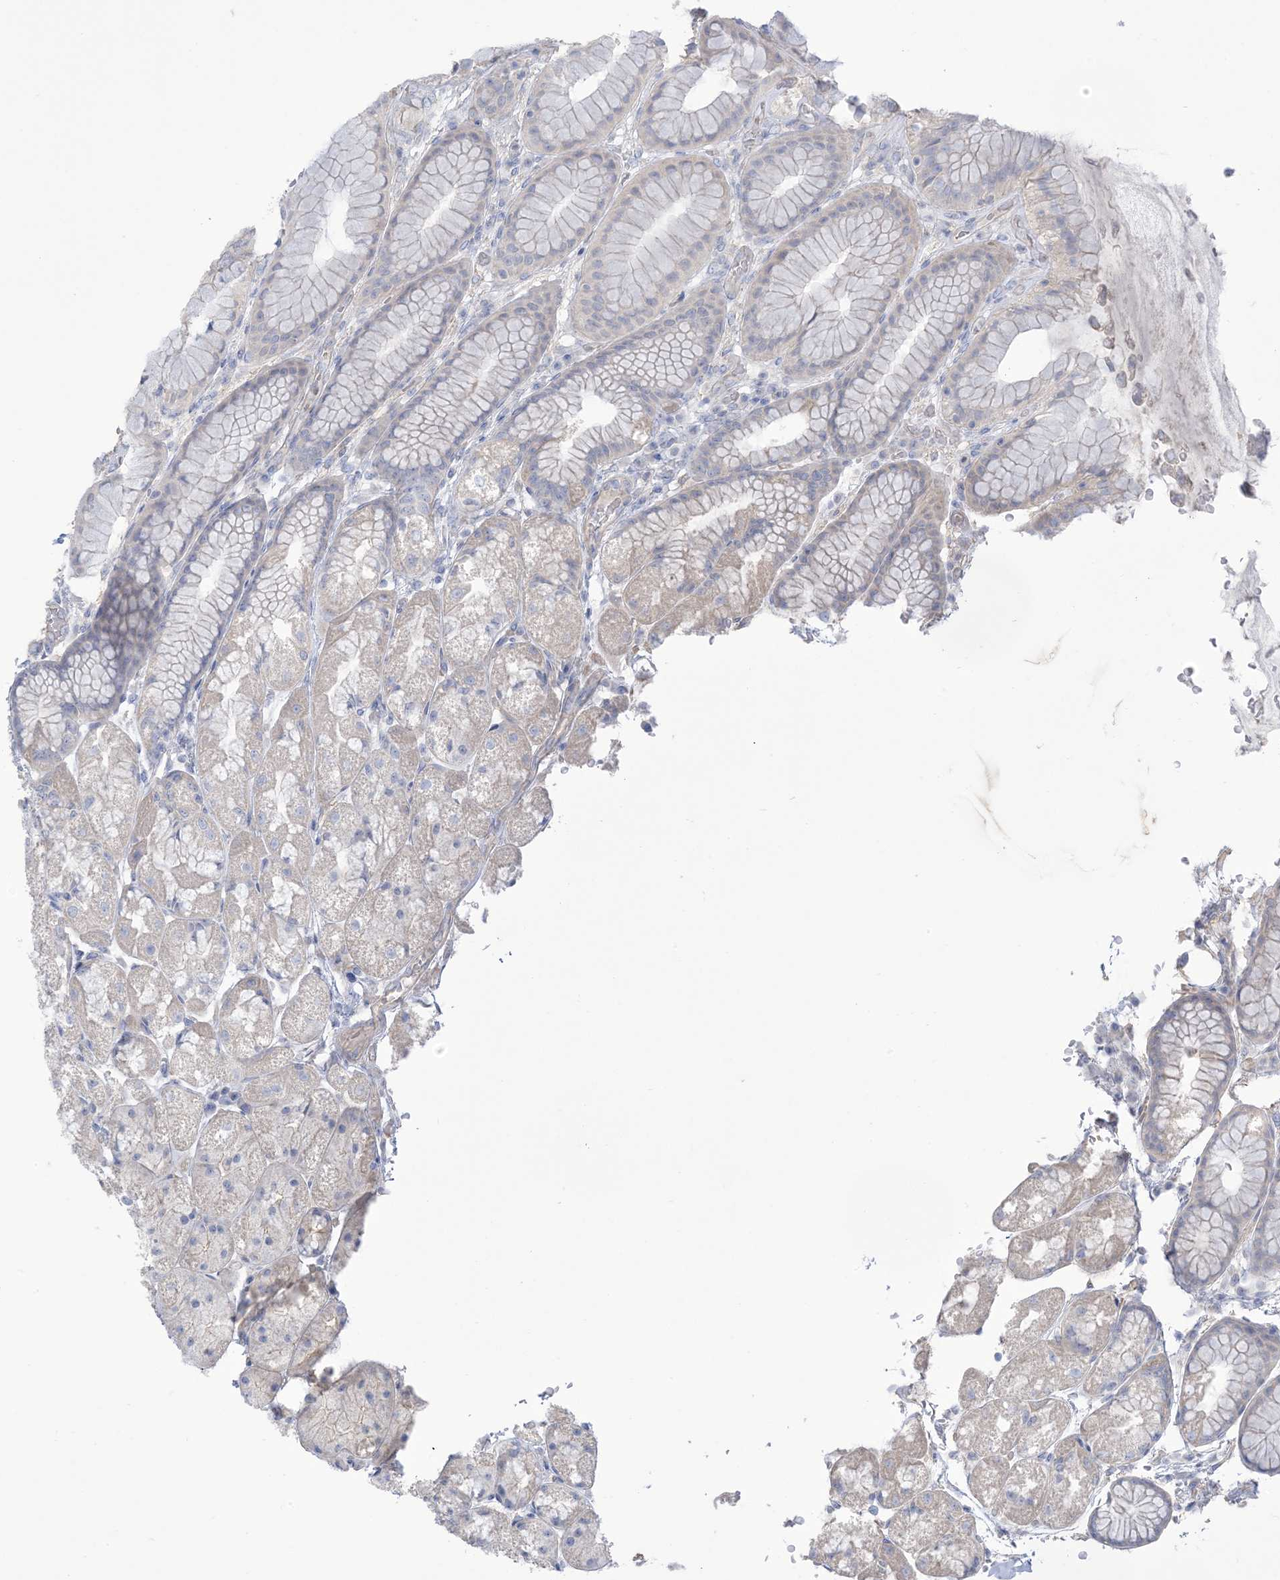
{"staining": {"intensity": "negative", "quantity": "none", "location": "none"}, "tissue": "stomach", "cell_type": "Glandular cells", "image_type": "normal", "snomed": [{"axis": "morphology", "description": "Normal tissue, NOS"}, {"axis": "topography", "description": "Stomach"}], "caption": "DAB immunohistochemical staining of unremarkable human stomach exhibits no significant positivity in glandular cells. (Stains: DAB (3,3'-diaminobenzidine) immunohistochemistry with hematoxylin counter stain, Microscopy: brightfield microscopy at high magnification).", "gene": "MTHFD2L", "patient": {"sex": "male", "age": 57}}